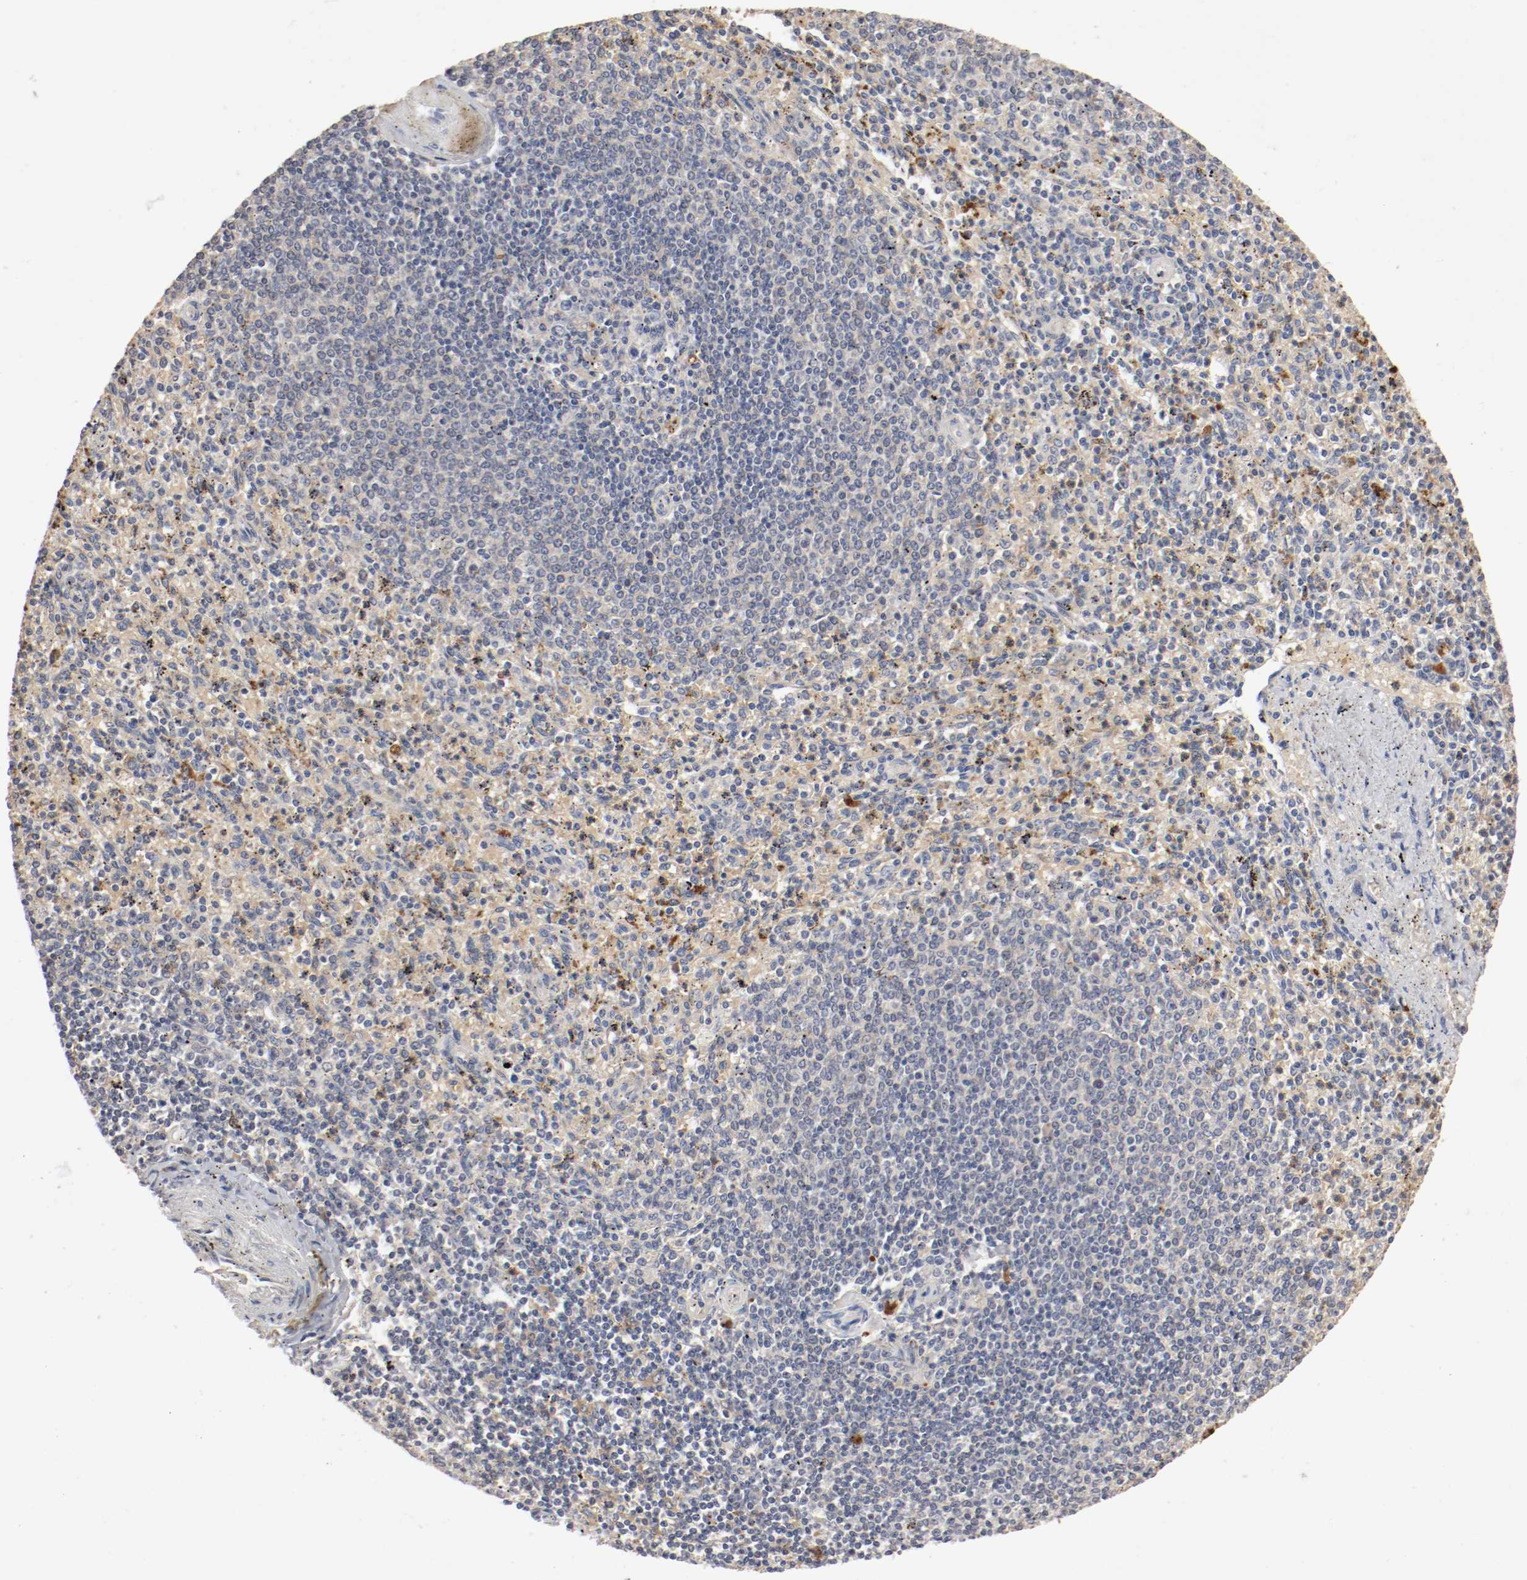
{"staining": {"intensity": "weak", "quantity": "25%-75%", "location": "cytoplasmic/membranous"}, "tissue": "spleen", "cell_type": "Cells in red pulp", "image_type": "normal", "snomed": [{"axis": "morphology", "description": "Normal tissue, NOS"}, {"axis": "topography", "description": "Spleen"}], "caption": "Cells in red pulp show weak cytoplasmic/membranous positivity in approximately 25%-75% of cells in normal spleen.", "gene": "REN", "patient": {"sex": "male", "age": 72}}